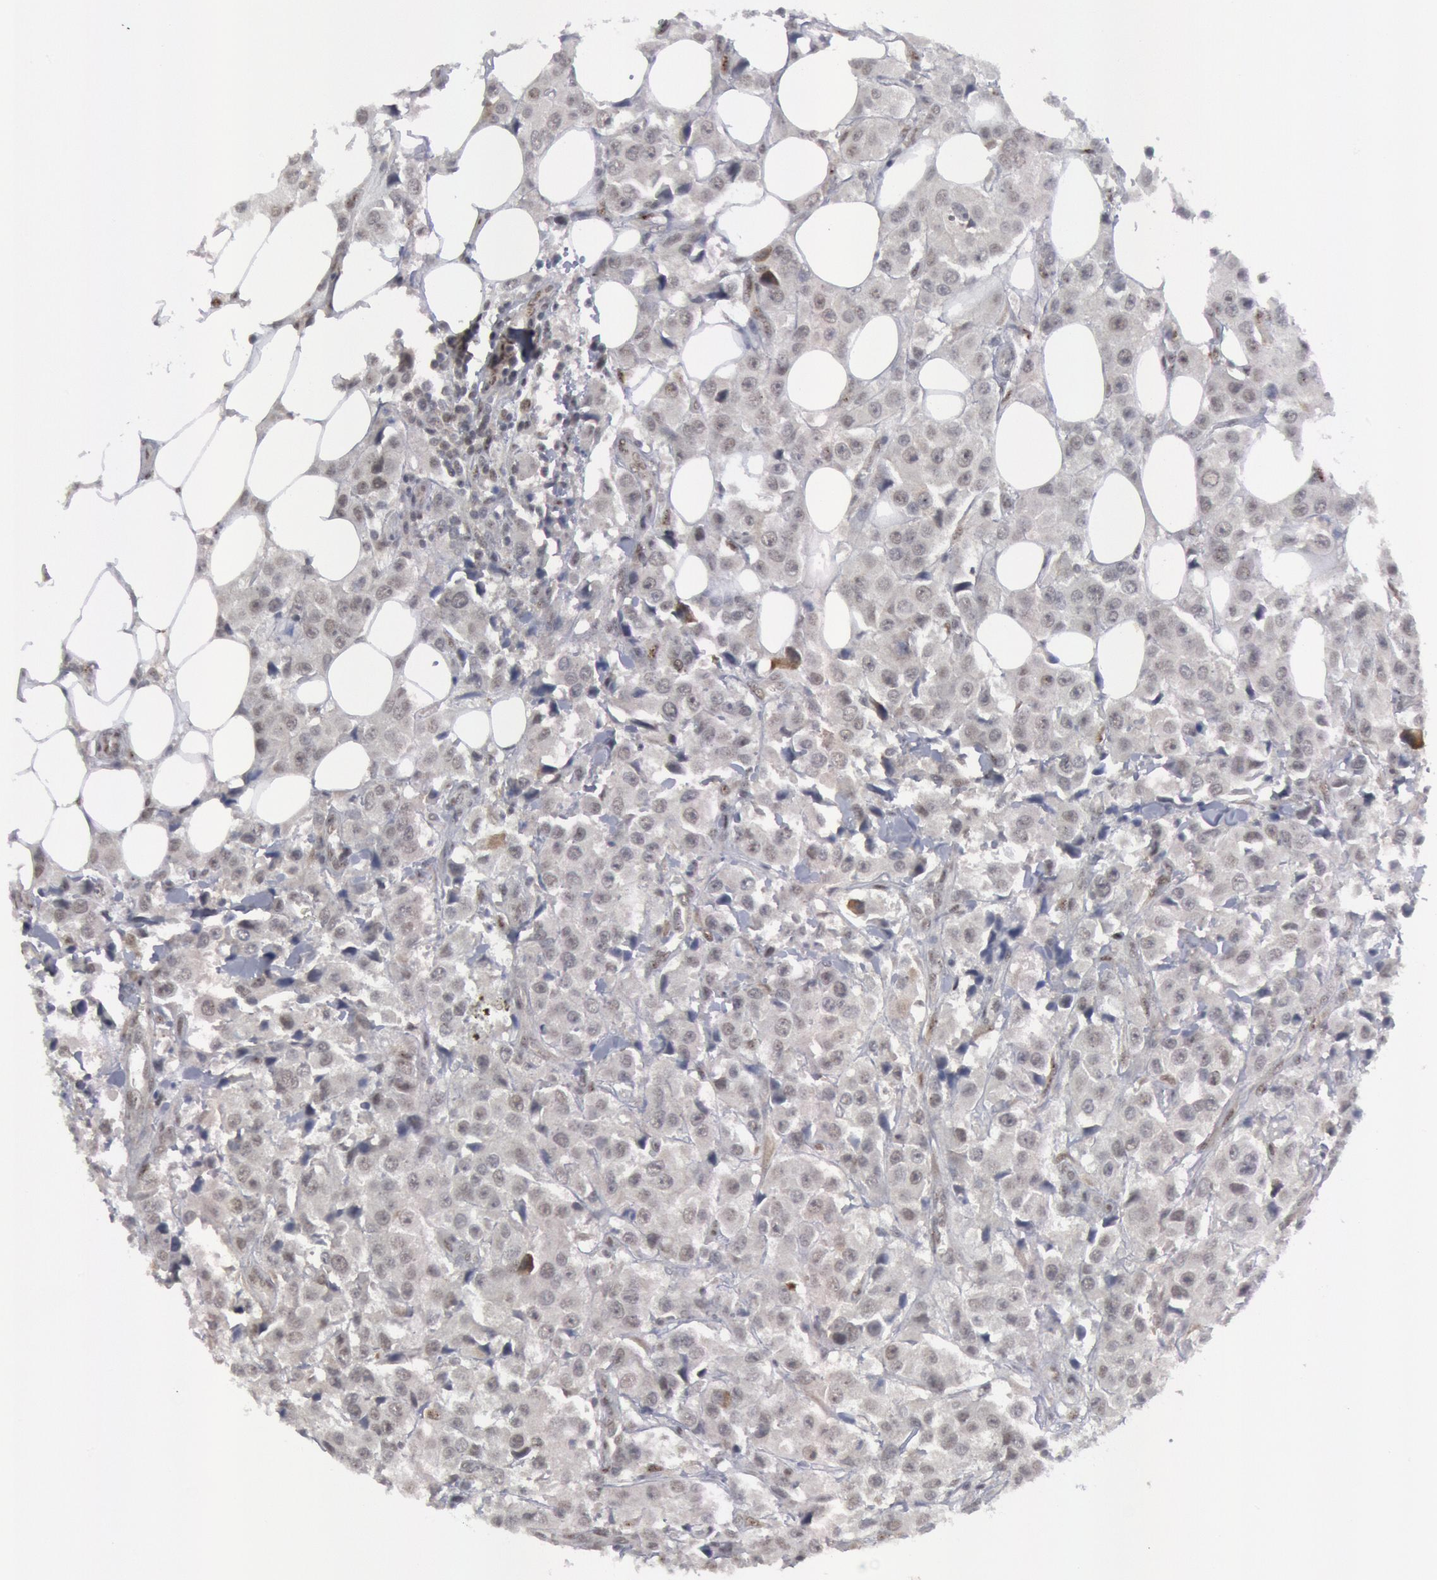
{"staining": {"intensity": "negative", "quantity": "none", "location": "none"}, "tissue": "breast cancer", "cell_type": "Tumor cells", "image_type": "cancer", "snomed": [{"axis": "morphology", "description": "Duct carcinoma"}, {"axis": "topography", "description": "Breast"}], "caption": "Tumor cells are negative for brown protein staining in breast cancer.", "gene": "FOXO1", "patient": {"sex": "female", "age": 58}}